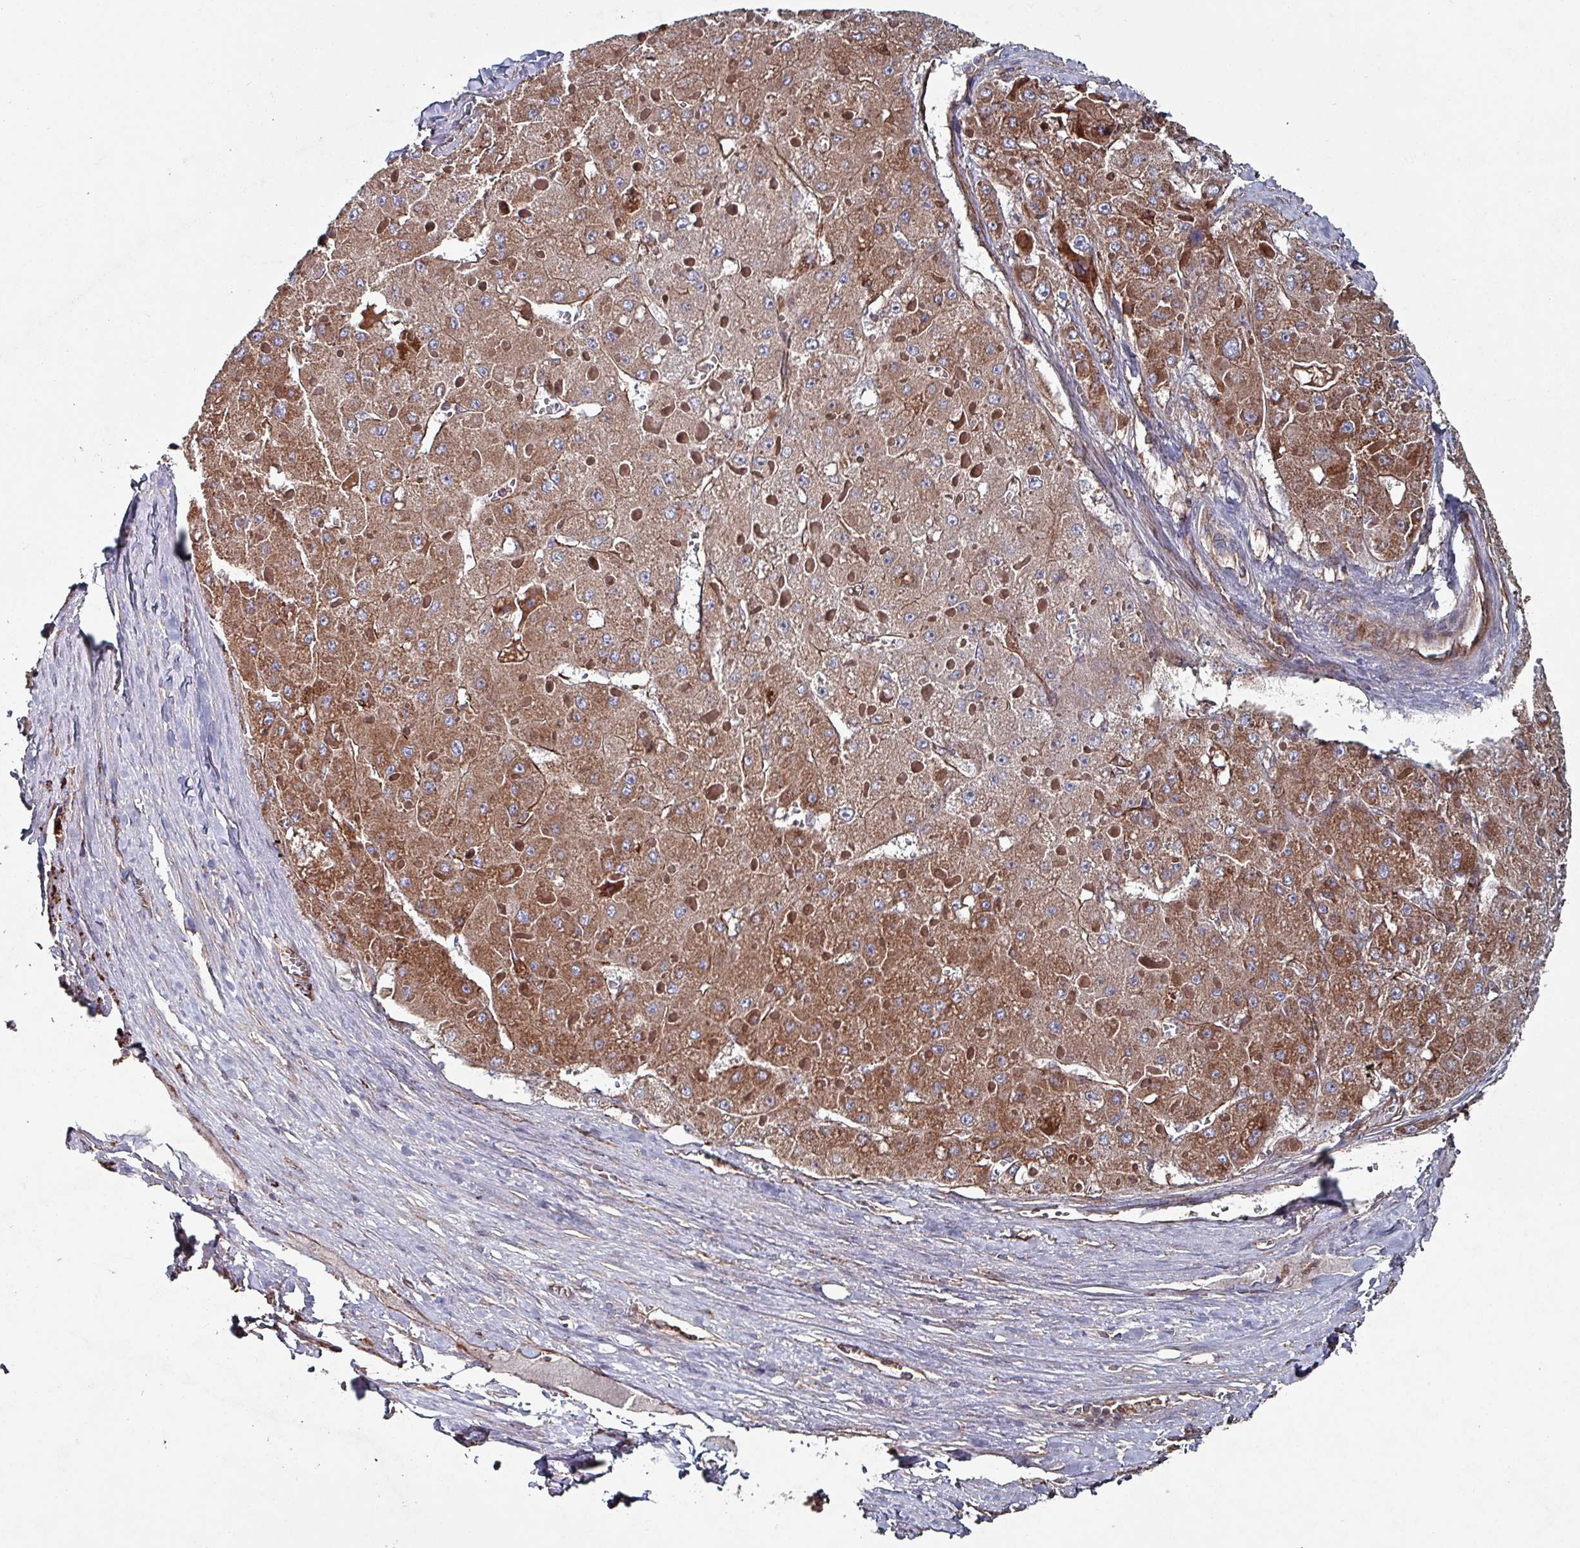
{"staining": {"intensity": "moderate", "quantity": ">75%", "location": "cytoplasmic/membranous"}, "tissue": "liver cancer", "cell_type": "Tumor cells", "image_type": "cancer", "snomed": [{"axis": "morphology", "description": "Carcinoma, Hepatocellular, NOS"}, {"axis": "topography", "description": "Liver"}], "caption": "Brown immunohistochemical staining in liver cancer demonstrates moderate cytoplasmic/membranous positivity in approximately >75% of tumor cells.", "gene": "ANO10", "patient": {"sex": "female", "age": 73}}